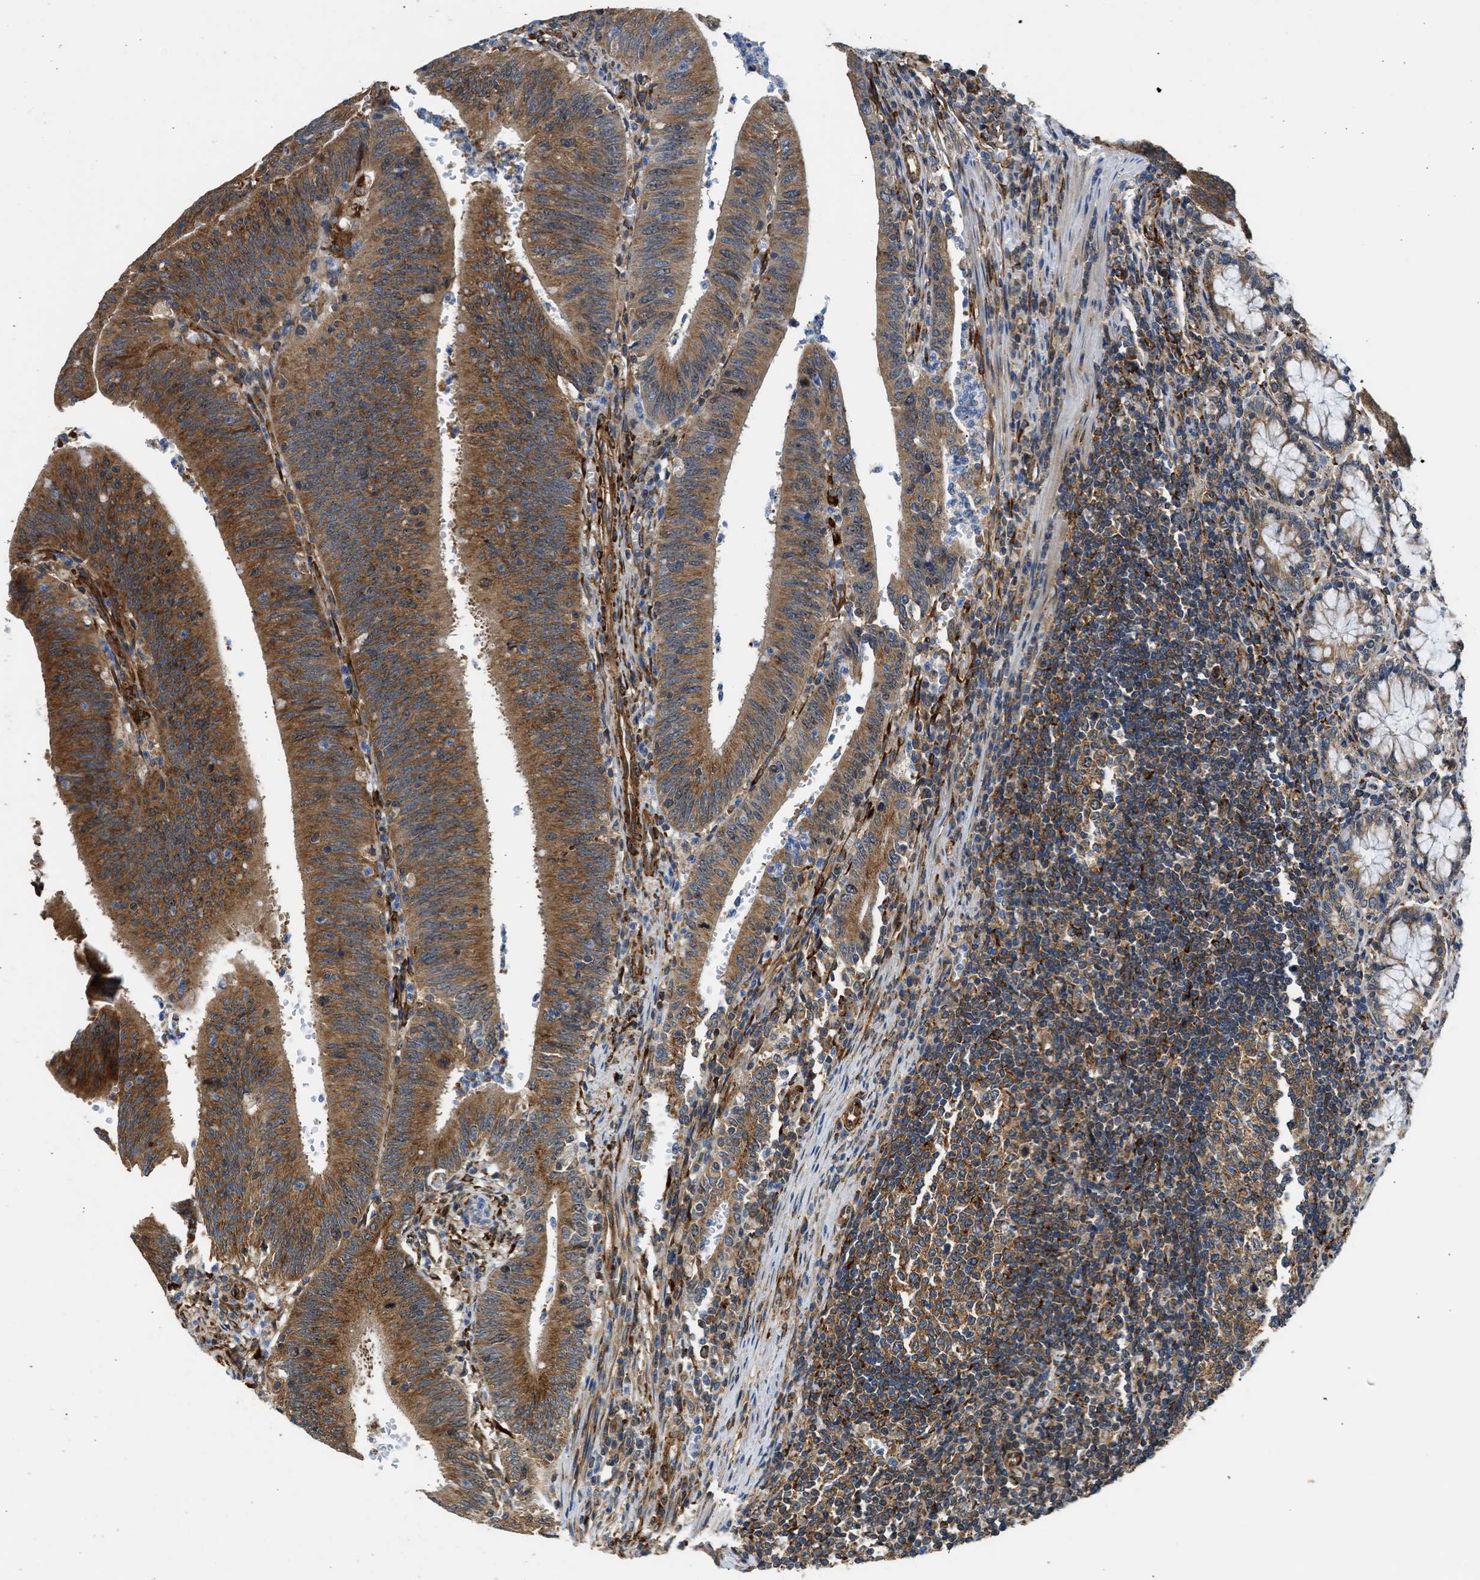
{"staining": {"intensity": "strong", "quantity": ">75%", "location": "cytoplasmic/membranous"}, "tissue": "colorectal cancer", "cell_type": "Tumor cells", "image_type": "cancer", "snomed": [{"axis": "morphology", "description": "Normal tissue, NOS"}, {"axis": "morphology", "description": "Adenocarcinoma, NOS"}, {"axis": "topography", "description": "Rectum"}], "caption": "Immunohistochemistry of colorectal cancer (adenocarcinoma) exhibits high levels of strong cytoplasmic/membranous positivity in about >75% of tumor cells.", "gene": "SEPTIN2", "patient": {"sex": "female", "age": 66}}